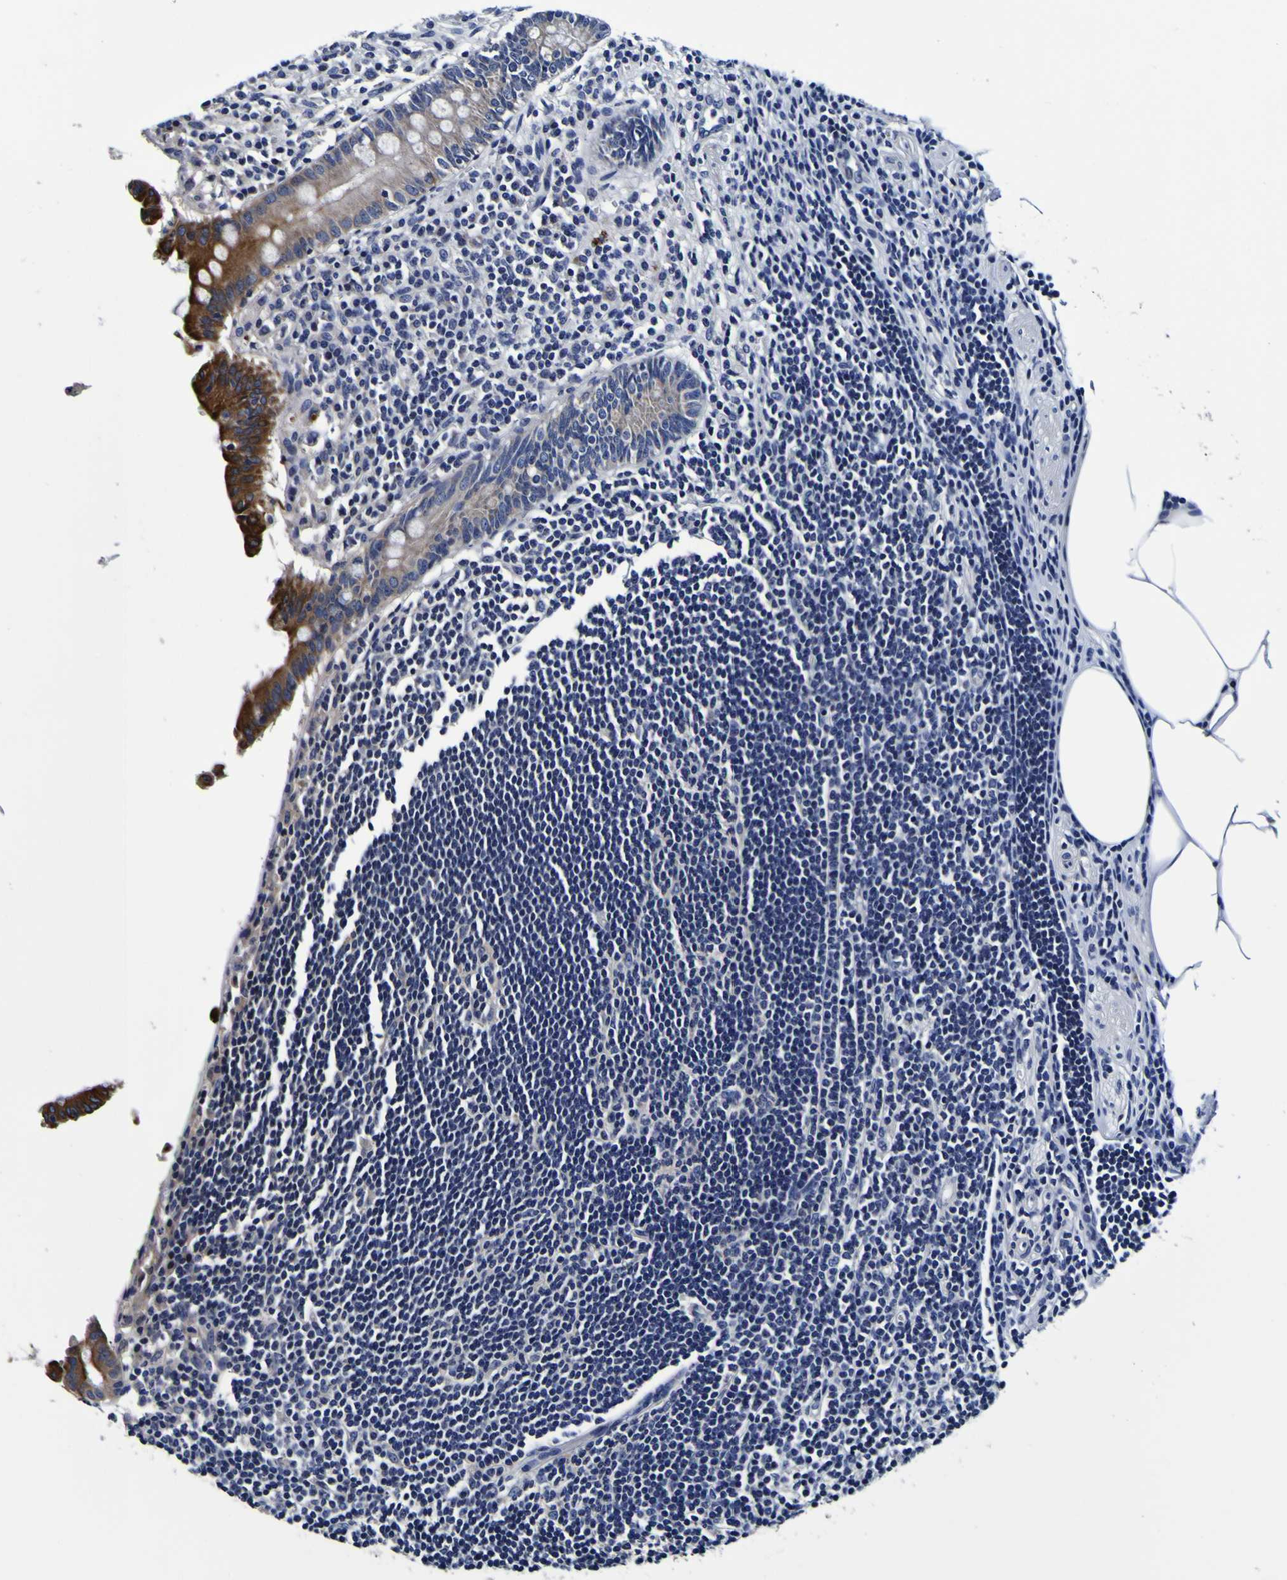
{"staining": {"intensity": "strong", "quantity": "25%-75%", "location": "cytoplasmic/membranous"}, "tissue": "appendix", "cell_type": "Glandular cells", "image_type": "normal", "snomed": [{"axis": "morphology", "description": "Normal tissue, NOS"}, {"axis": "topography", "description": "Appendix"}], "caption": "IHC image of benign appendix: appendix stained using immunohistochemistry (IHC) displays high levels of strong protein expression localized specifically in the cytoplasmic/membranous of glandular cells, appearing as a cytoplasmic/membranous brown color.", "gene": "PDLIM4", "patient": {"sex": "female", "age": 50}}